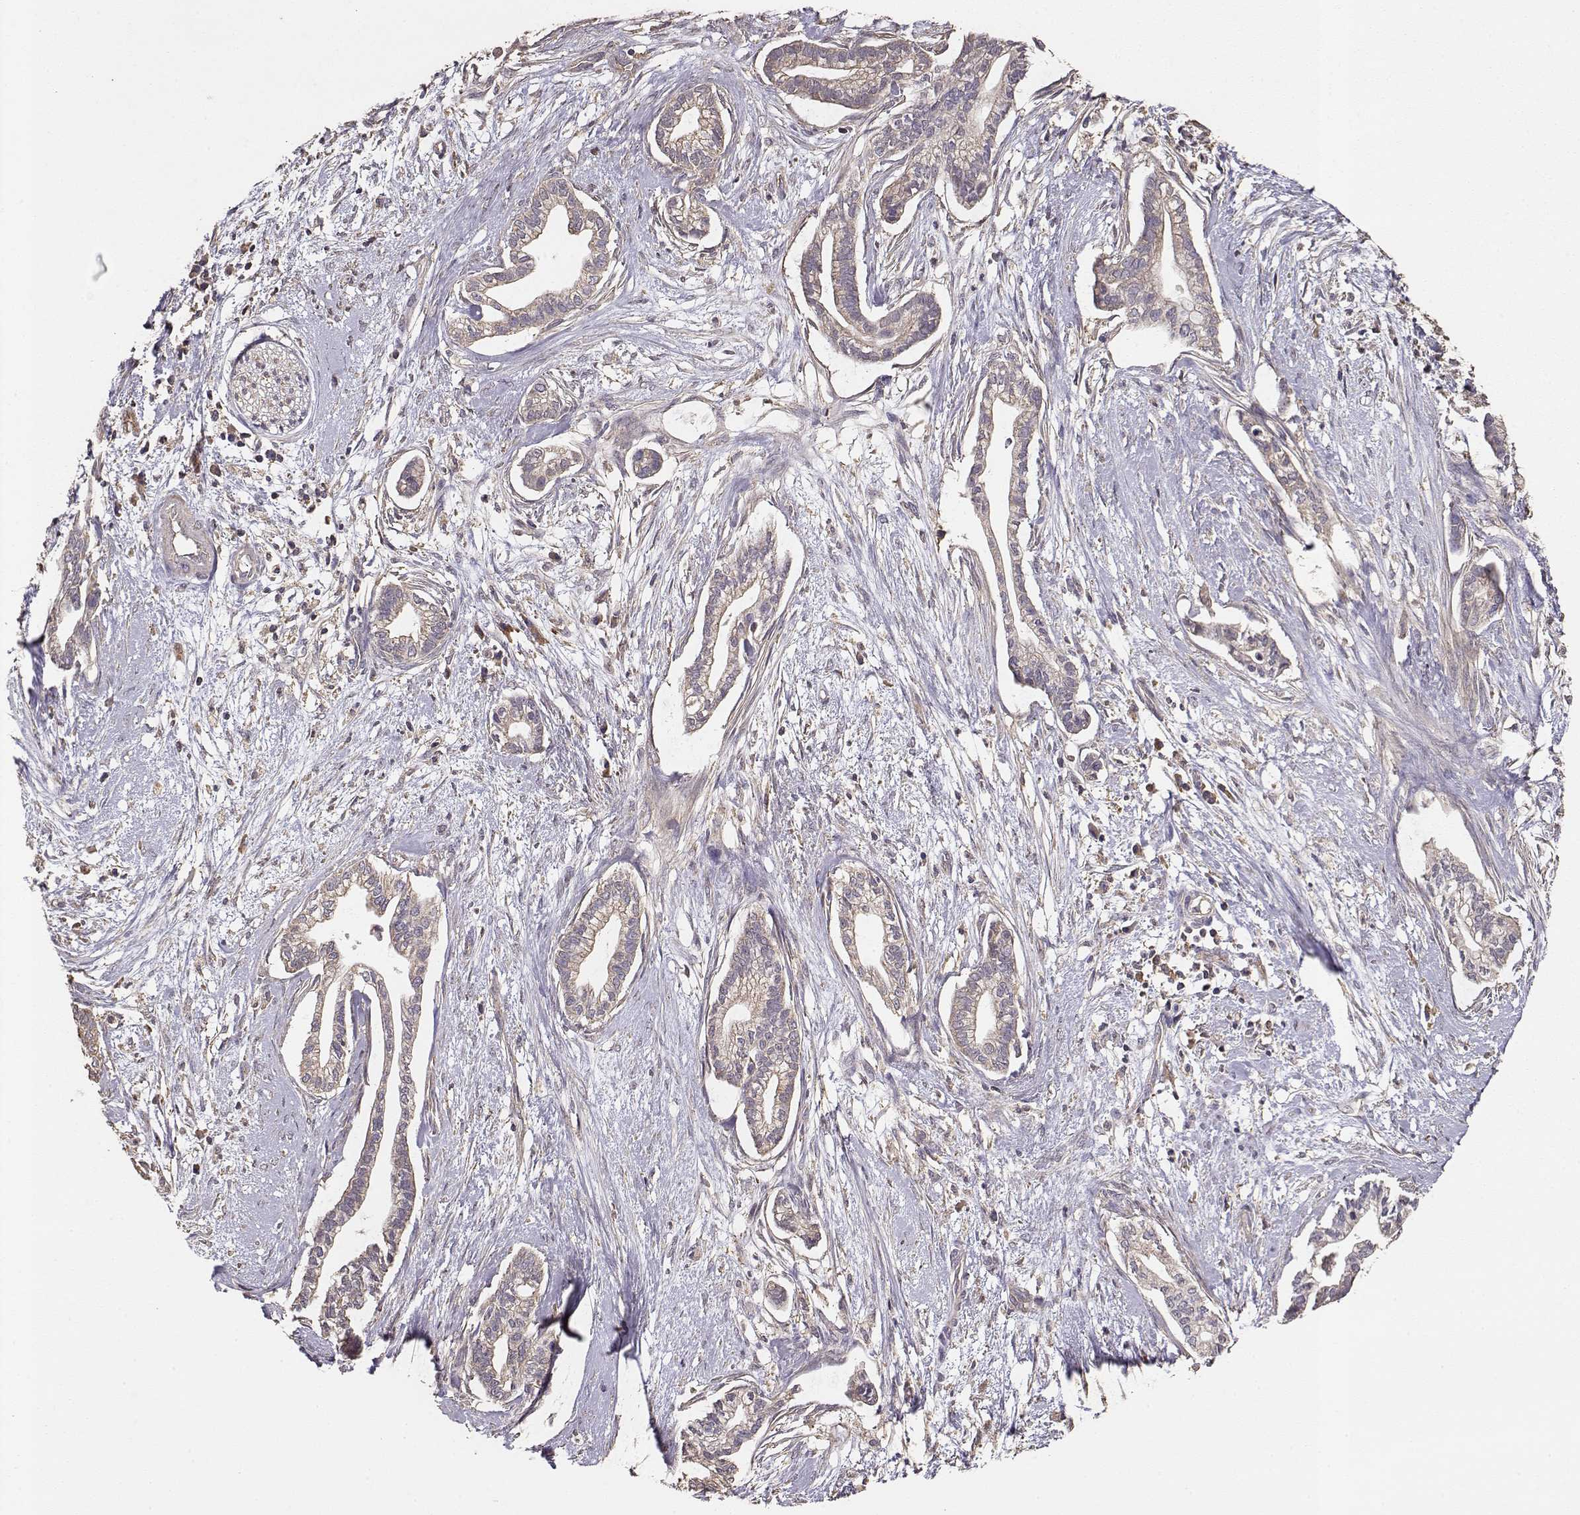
{"staining": {"intensity": "weak", "quantity": ">75%", "location": "cytoplasmic/membranous"}, "tissue": "cervical cancer", "cell_type": "Tumor cells", "image_type": "cancer", "snomed": [{"axis": "morphology", "description": "Adenocarcinoma, NOS"}, {"axis": "topography", "description": "Cervix"}], "caption": "A brown stain labels weak cytoplasmic/membranous positivity of a protein in human adenocarcinoma (cervical) tumor cells.", "gene": "TARS3", "patient": {"sex": "female", "age": 62}}